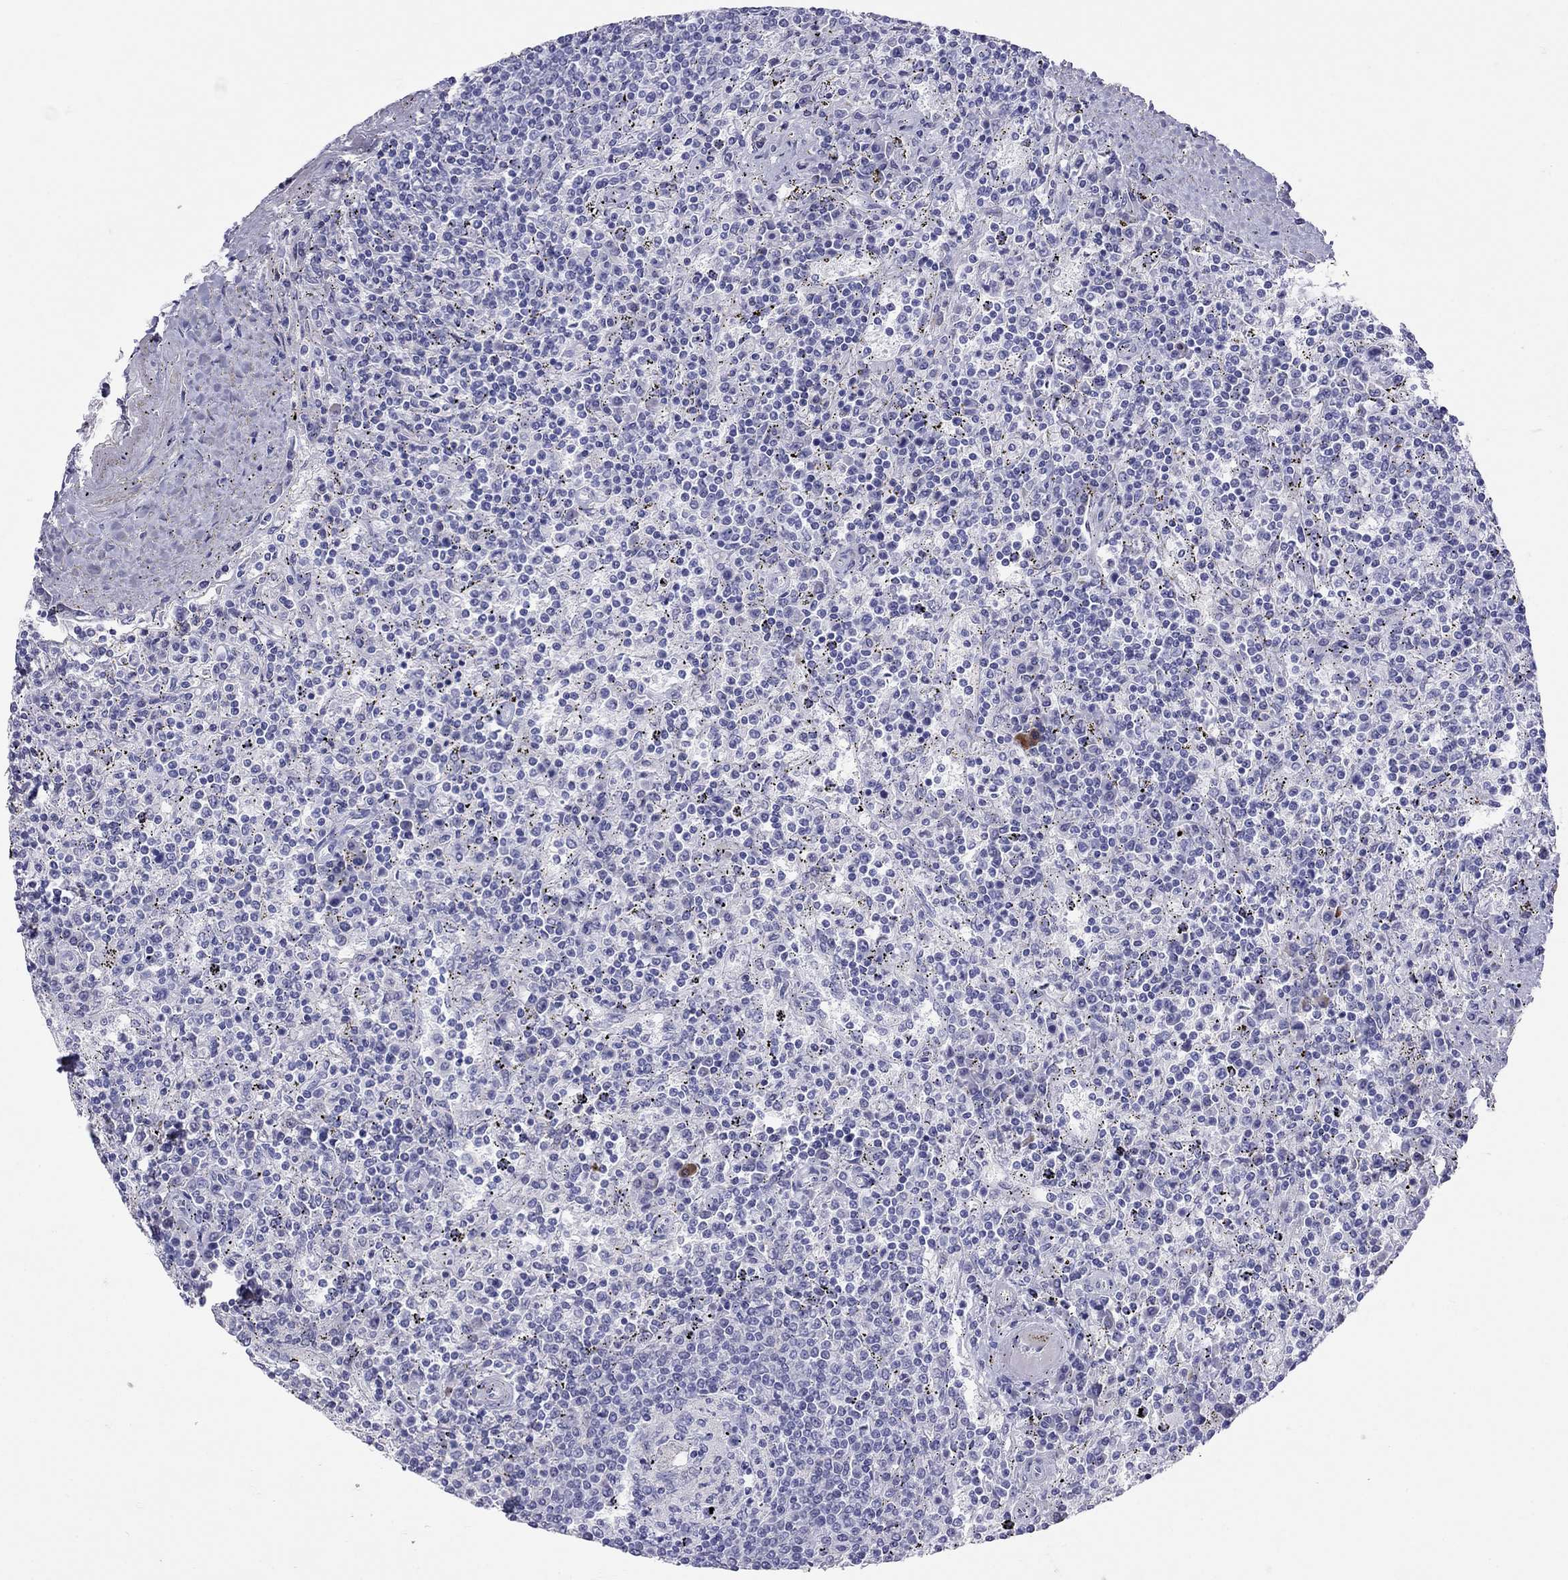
{"staining": {"intensity": "negative", "quantity": "none", "location": "none"}, "tissue": "lymphoma", "cell_type": "Tumor cells", "image_type": "cancer", "snomed": [{"axis": "morphology", "description": "Malignant lymphoma, non-Hodgkin's type, Low grade"}, {"axis": "topography", "description": "Spleen"}], "caption": "This image is of malignant lymphoma, non-Hodgkin's type (low-grade) stained with immunohistochemistry (IHC) to label a protein in brown with the nuclei are counter-stained blue. There is no expression in tumor cells.", "gene": "GRIA2", "patient": {"sex": "male", "age": 62}}